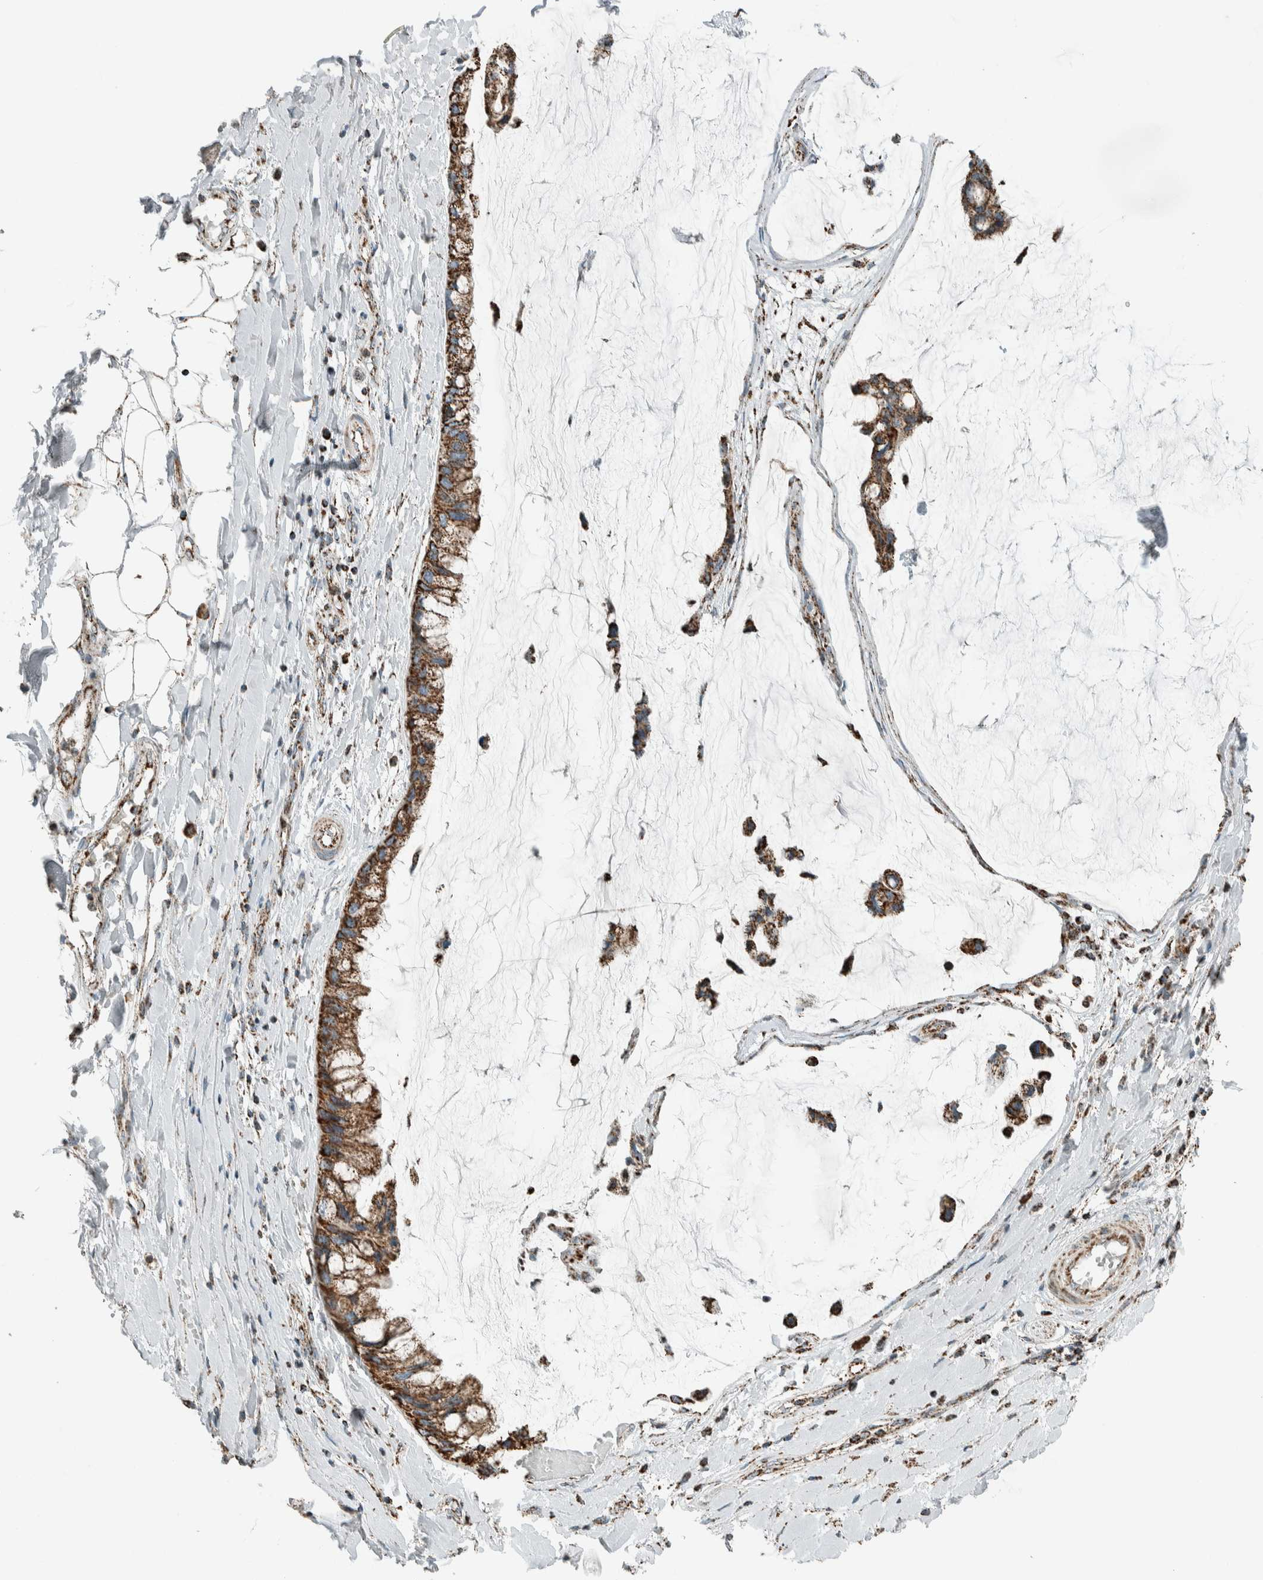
{"staining": {"intensity": "strong", "quantity": ">75%", "location": "cytoplasmic/membranous"}, "tissue": "ovarian cancer", "cell_type": "Tumor cells", "image_type": "cancer", "snomed": [{"axis": "morphology", "description": "Cystadenocarcinoma, mucinous, NOS"}, {"axis": "topography", "description": "Ovary"}], "caption": "There is high levels of strong cytoplasmic/membranous staining in tumor cells of ovarian cancer, as demonstrated by immunohistochemical staining (brown color).", "gene": "ZNF454", "patient": {"sex": "female", "age": 39}}